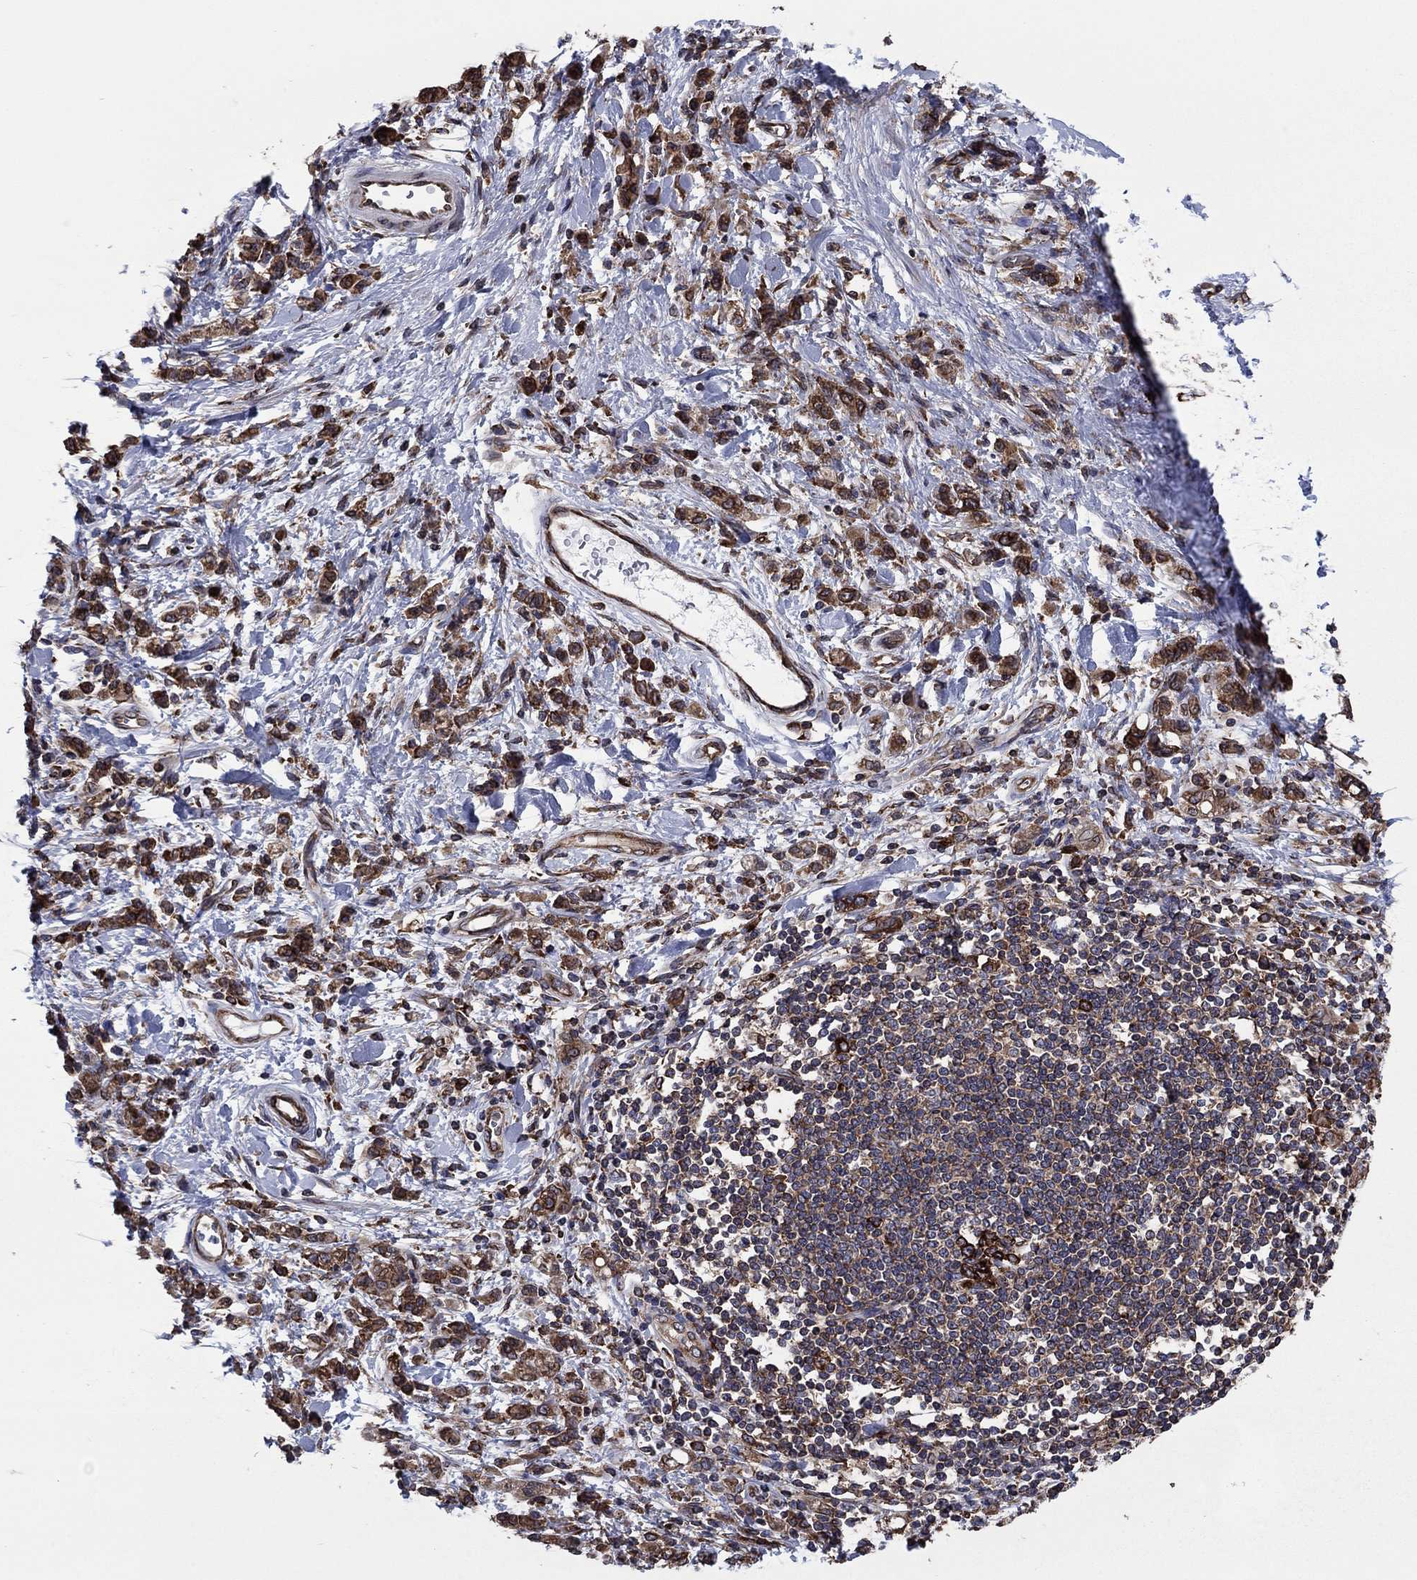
{"staining": {"intensity": "strong", "quantity": "25%-75%", "location": "cytoplasmic/membranous"}, "tissue": "stomach cancer", "cell_type": "Tumor cells", "image_type": "cancer", "snomed": [{"axis": "morphology", "description": "Adenocarcinoma, NOS"}, {"axis": "topography", "description": "Stomach"}], "caption": "IHC (DAB) staining of human adenocarcinoma (stomach) reveals strong cytoplasmic/membranous protein staining in about 25%-75% of tumor cells. (Brightfield microscopy of DAB IHC at high magnification).", "gene": "YBX1", "patient": {"sex": "male", "age": 77}}